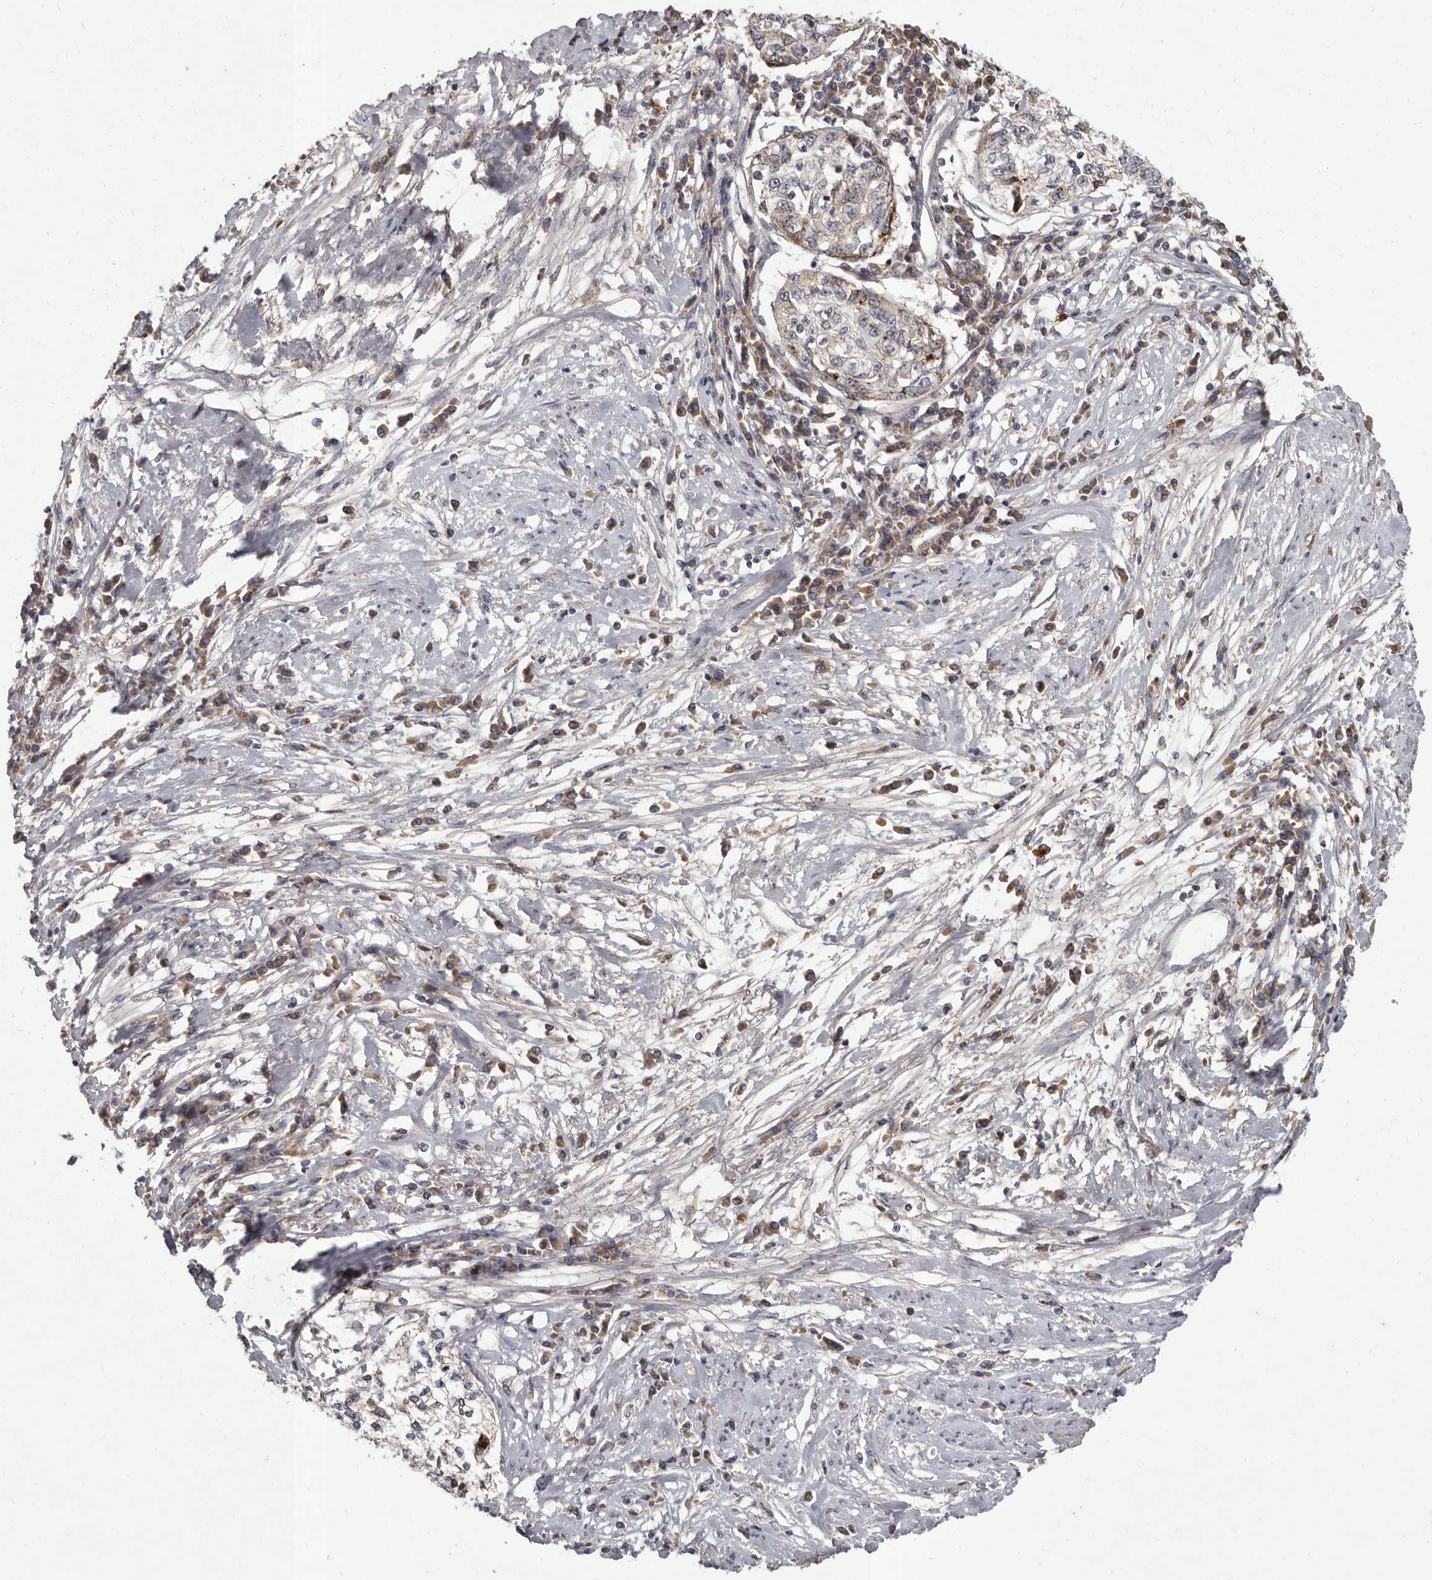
{"staining": {"intensity": "weak", "quantity": "<25%", "location": "cytoplasmic/membranous"}, "tissue": "cervical cancer", "cell_type": "Tumor cells", "image_type": "cancer", "snomed": [{"axis": "morphology", "description": "Squamous cell carcinoma, NOS"}, {"axis": "topography", "description": "Cervix"}], "caption": "IHC histopathology image of squamous cell carcinoma (cervical) stained for a protein (brown), which reveals no staining in tumor cells.", "gene": "SLC22A1", "patient": {"sex": "female", "age": 57}}